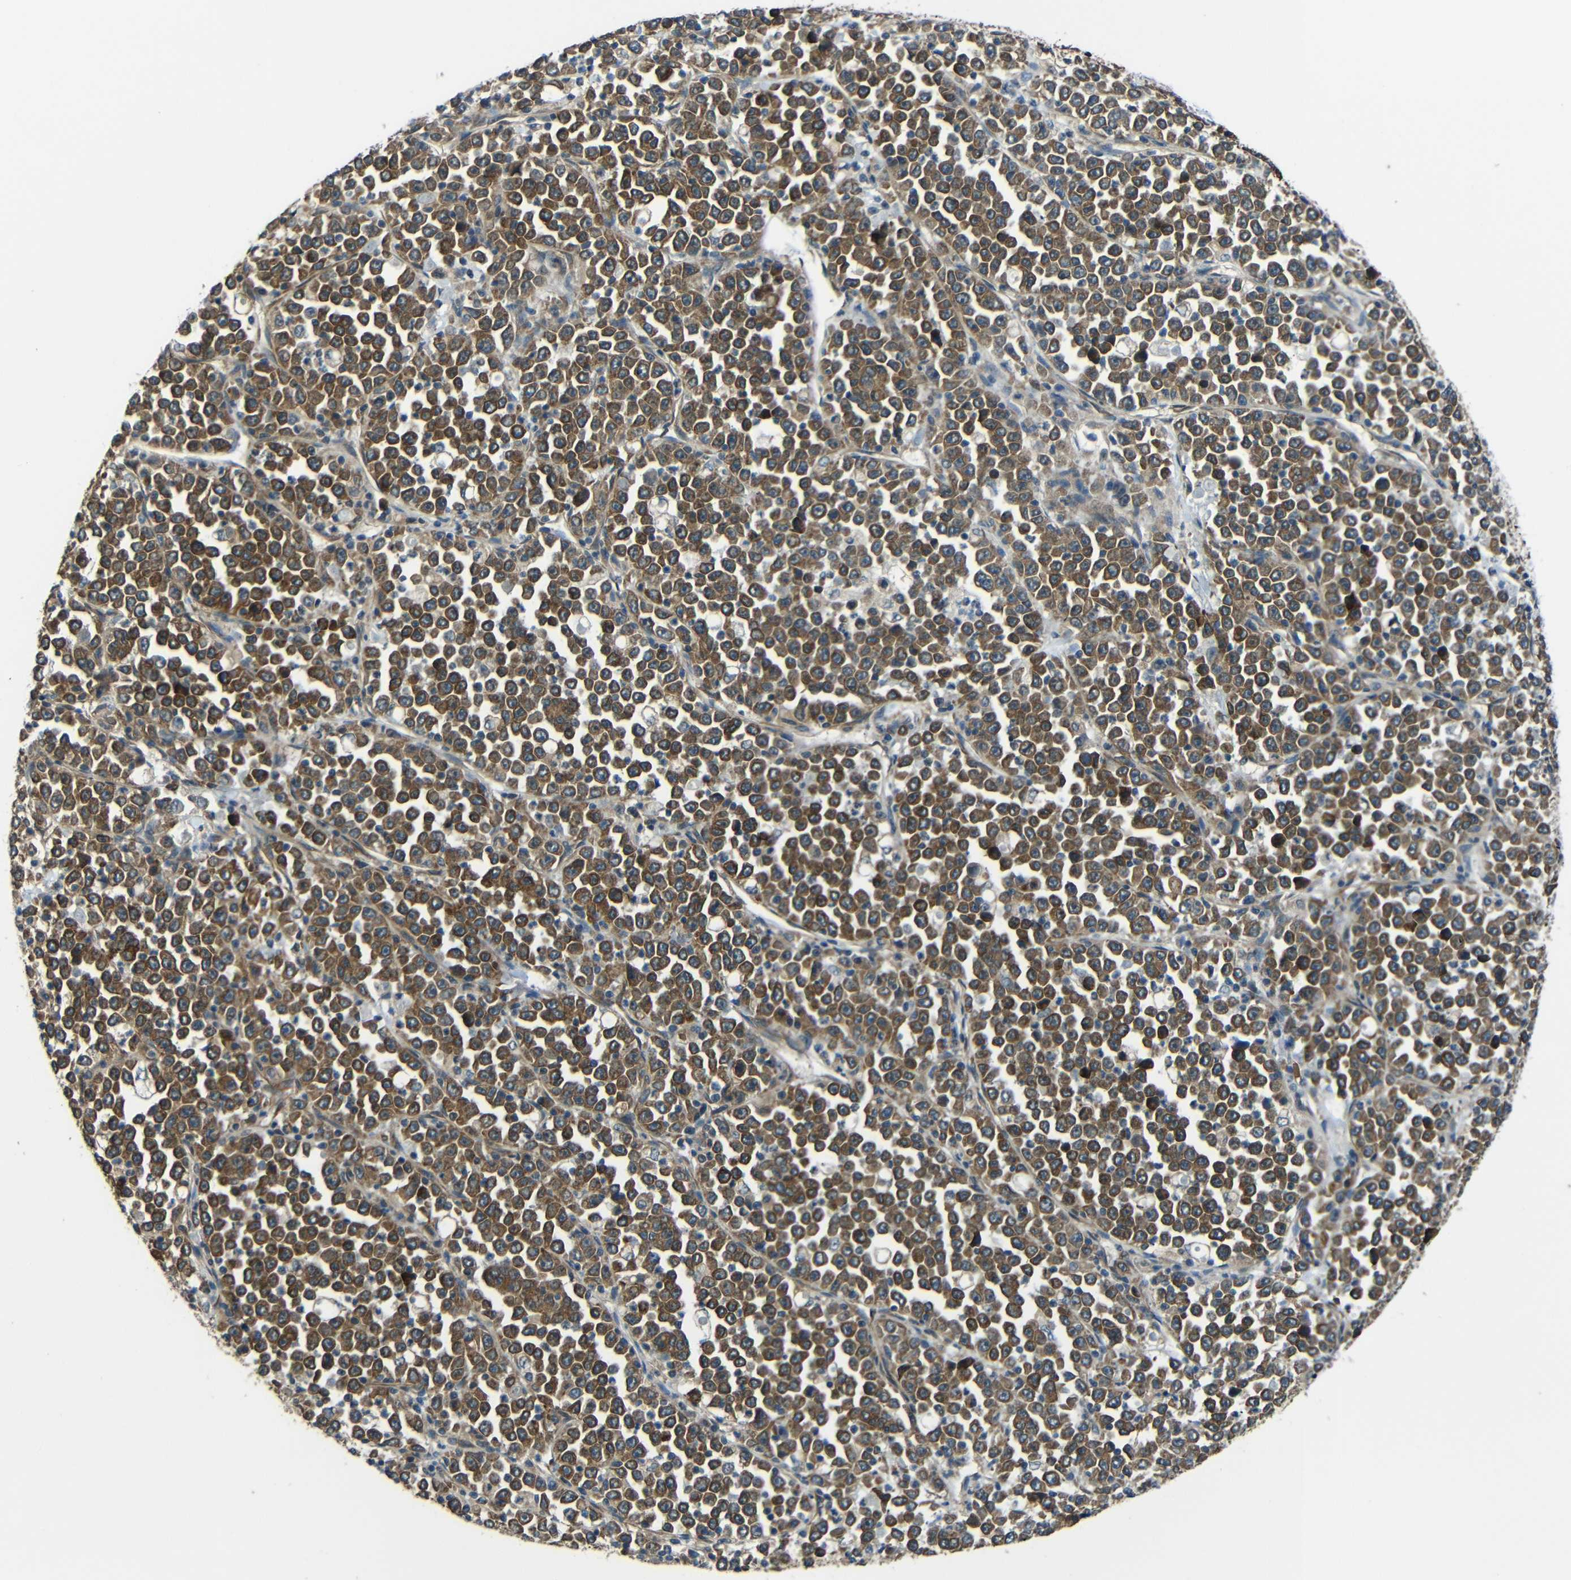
{"staining": {"intensity": "moderate", "quantity": ">75%", "location": "cytoplasmic/membranous"}, "tissue": "stomach cancer", "cell_type": "Tumor cells", "image_type": "cancer", "snomed": [{"axis": "morphology", "description": "Normal tissue, NOS"}, {"axis": "morphology", "description": "Adenocarcinoma, NOS"}, {"axis": "topography", "description": "Stomach, upper"}, {"axis": "topography", "description": "Stomach"}], "caption": "Brown immunohistochemical staining in human adenocarcinoma (stomach) reveals moderate cytoplasmic/membranous positivity in approximately >75% of tumor cells. The staining was performed using DAB, with brown indicating positive protein expression. Nuclei are stained blue with hematoxylin.", "gene": "VAPB", "patient": {"sex": "male", "age": 59}}